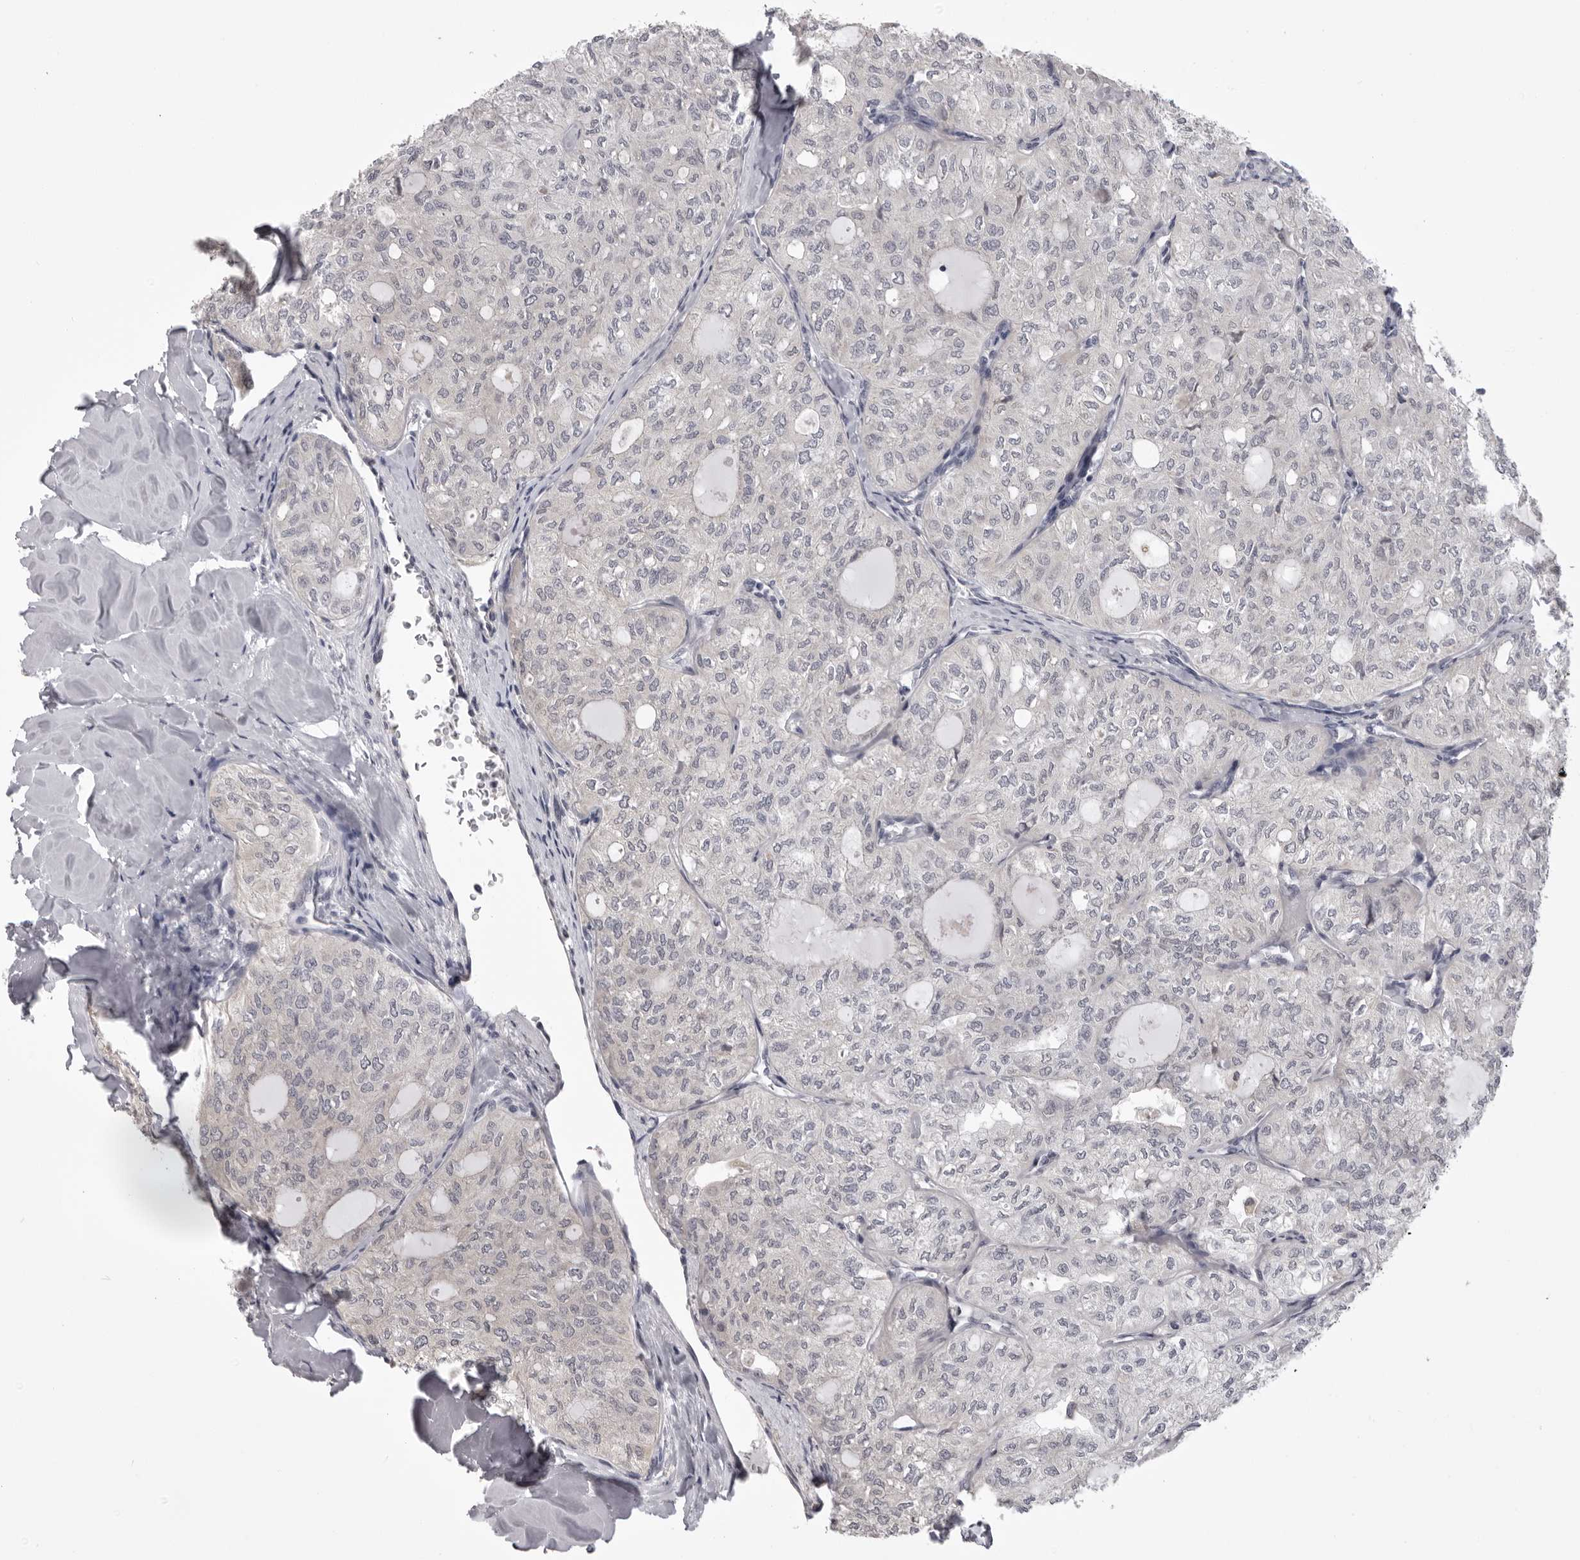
{"staining": {"intensity": "negative", "quantity": "none", "location": "none"}, "tissue": "thyroid cancer", "cell_type": "Tumor cells", "image_type": "cancer", "snomed": [{"axis": "morphology", "description": "Follicular adenoma carcinoma, NOS"}, {"axis": "topography", "description": "Thyroid gland"}], "caption": "Tumor cells show no significant protein positivity in follicular adenoma carcinoma (thyroid).", "gene": "NCEH1", "patient": {"sex": "male", "age": 75}}